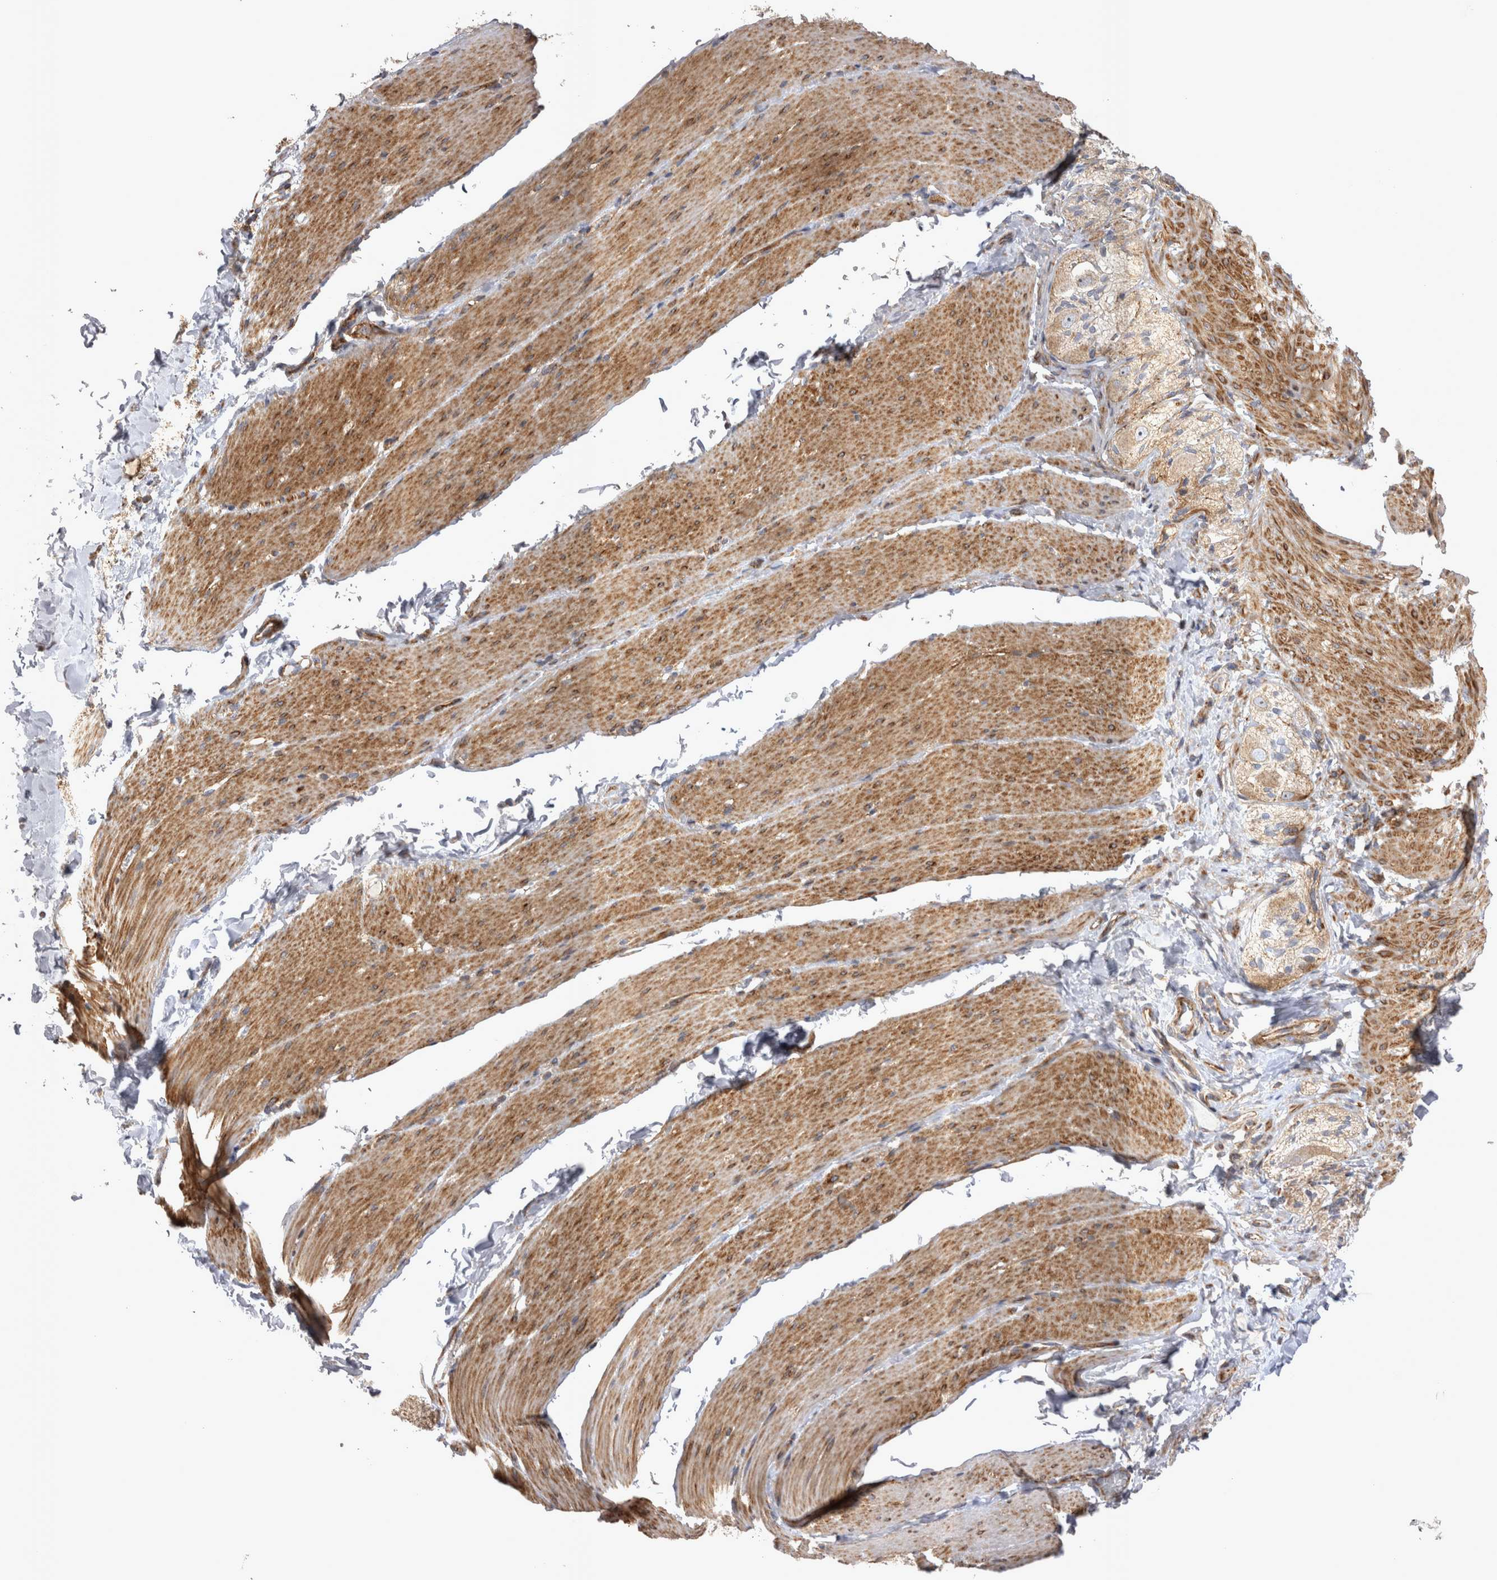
{"staining": {"intensity": "moderate", "quantity": ">75%", "location": "cytoplasmic/membranous"}, "tissue": "smooth muscle", "cell_type": "Smooth muscle cells", "image_type": "normal", "snomed": [{"axis": "morphology", "description": "Normal tissue, NOS"}, {"axis": "topography", "description": "Smooth muscle"}, {"axis": "topography", "description": "Small intestine"}], "caption": "Brown immunohistochemical staining in benign smooth muscle exhibits moderate cytoplasmic/membranous positivity in about >75% of smooth muscle cells.", "gene": "TSPOAP1", "patient": {"sex": "female", "age": 84}}